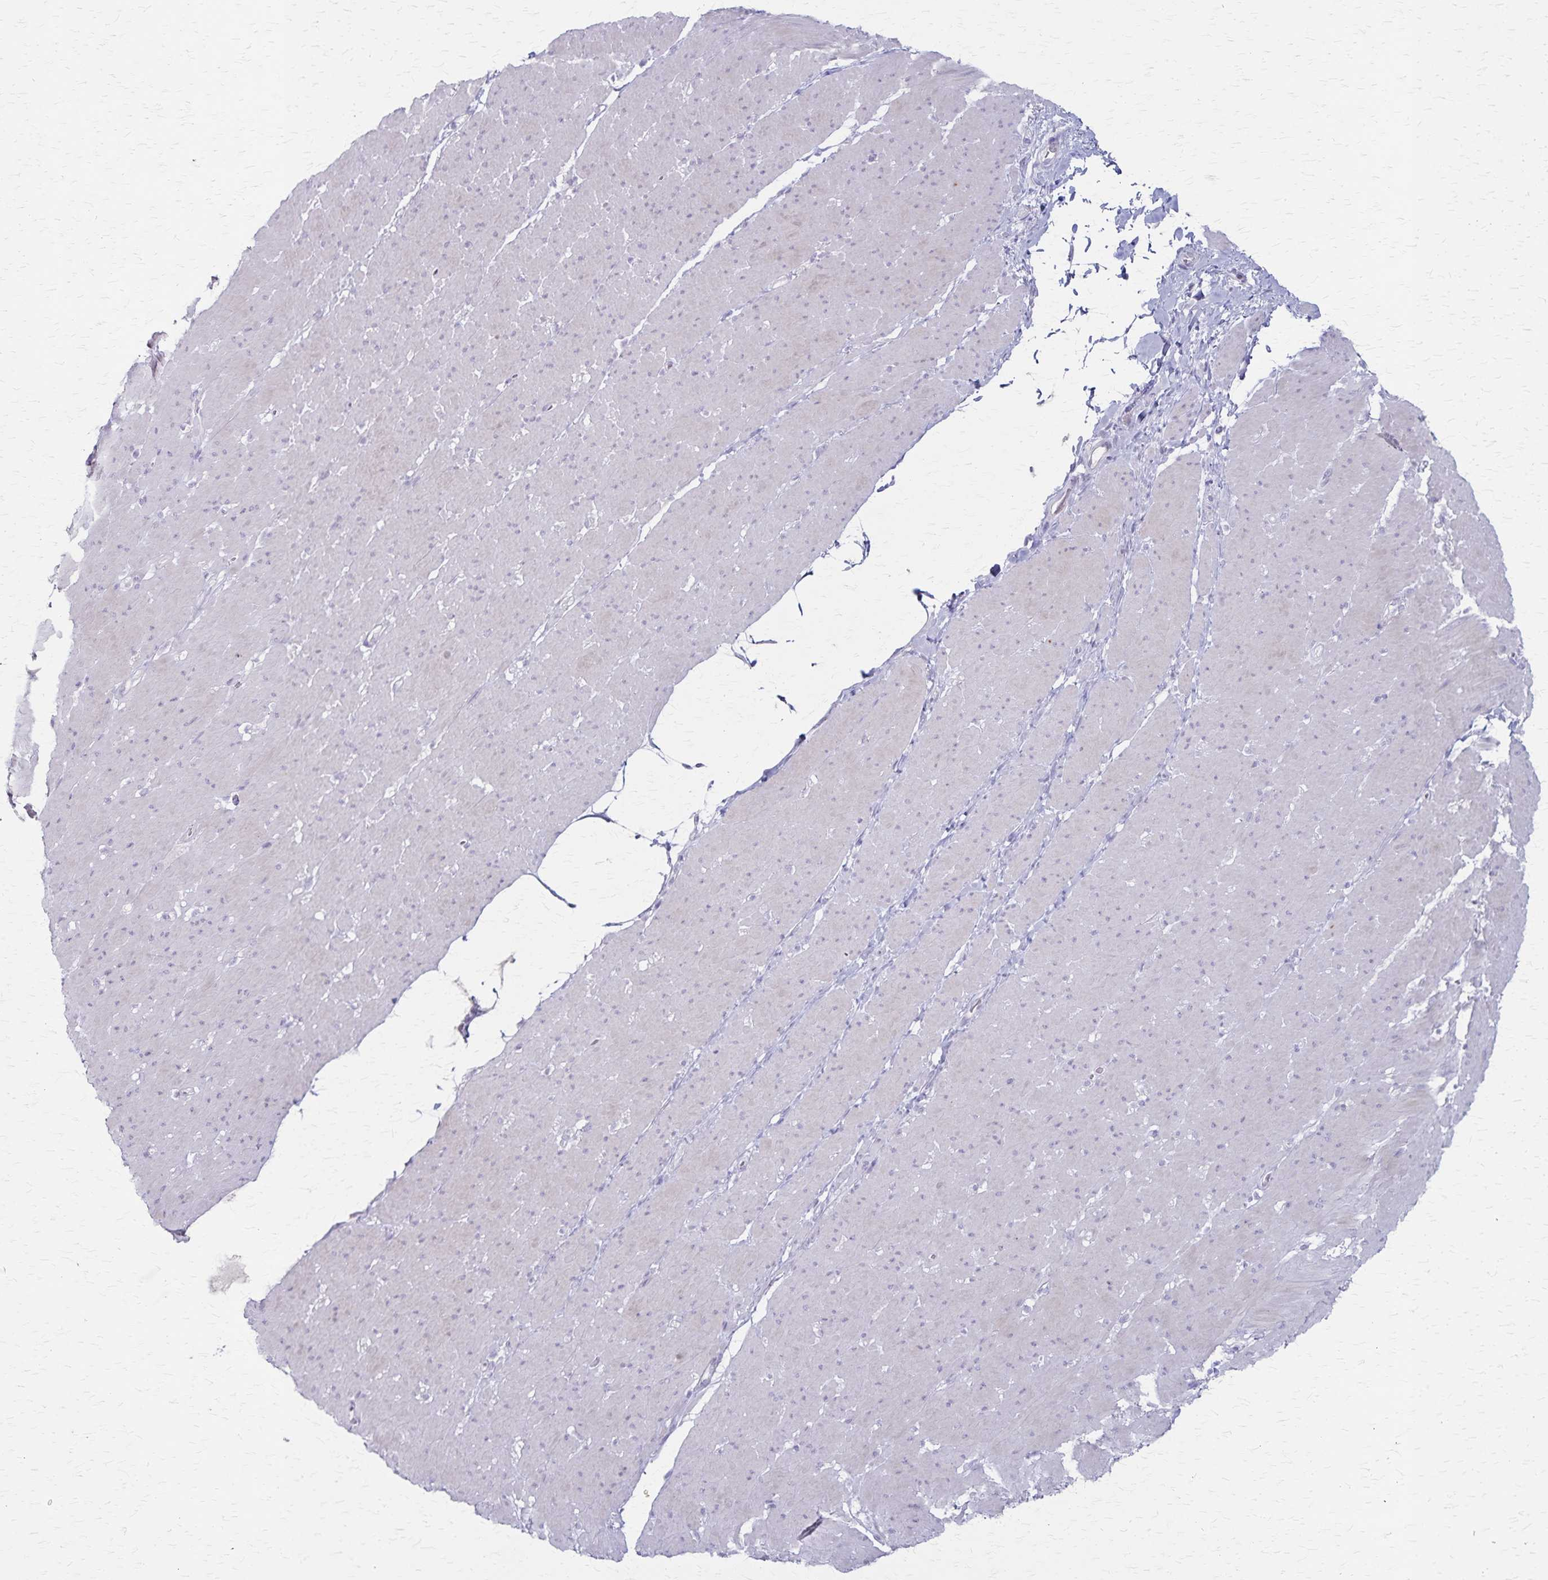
{"staining": {"intensity": "negative", "quantity": "none", "location": "none"}, "tissue": "smooth muscle", "cell_type": "Smooth muscle cells", "image_type": "normal", "snomed": [{"axis": "morphology", "description": "Normal tissue, NOS"}, {"axis": "topography", "description": "Smooth muscle"}, {"axis": "topography", "description": "Rectum"}], "caption": "A high-resolution micrograph shows immunohistochemistry (IHC) staining of normal smooth muscle, which demonstrates no significant staining in smooth muscle cells. The staining was performed using DAB to visualize the protein expression in brown, while the nuclei were stained in blue with hematoxylin (Magnification: 20x).", "gene": "RASL10B", "patient": {"sex": "male", "age": 53}}